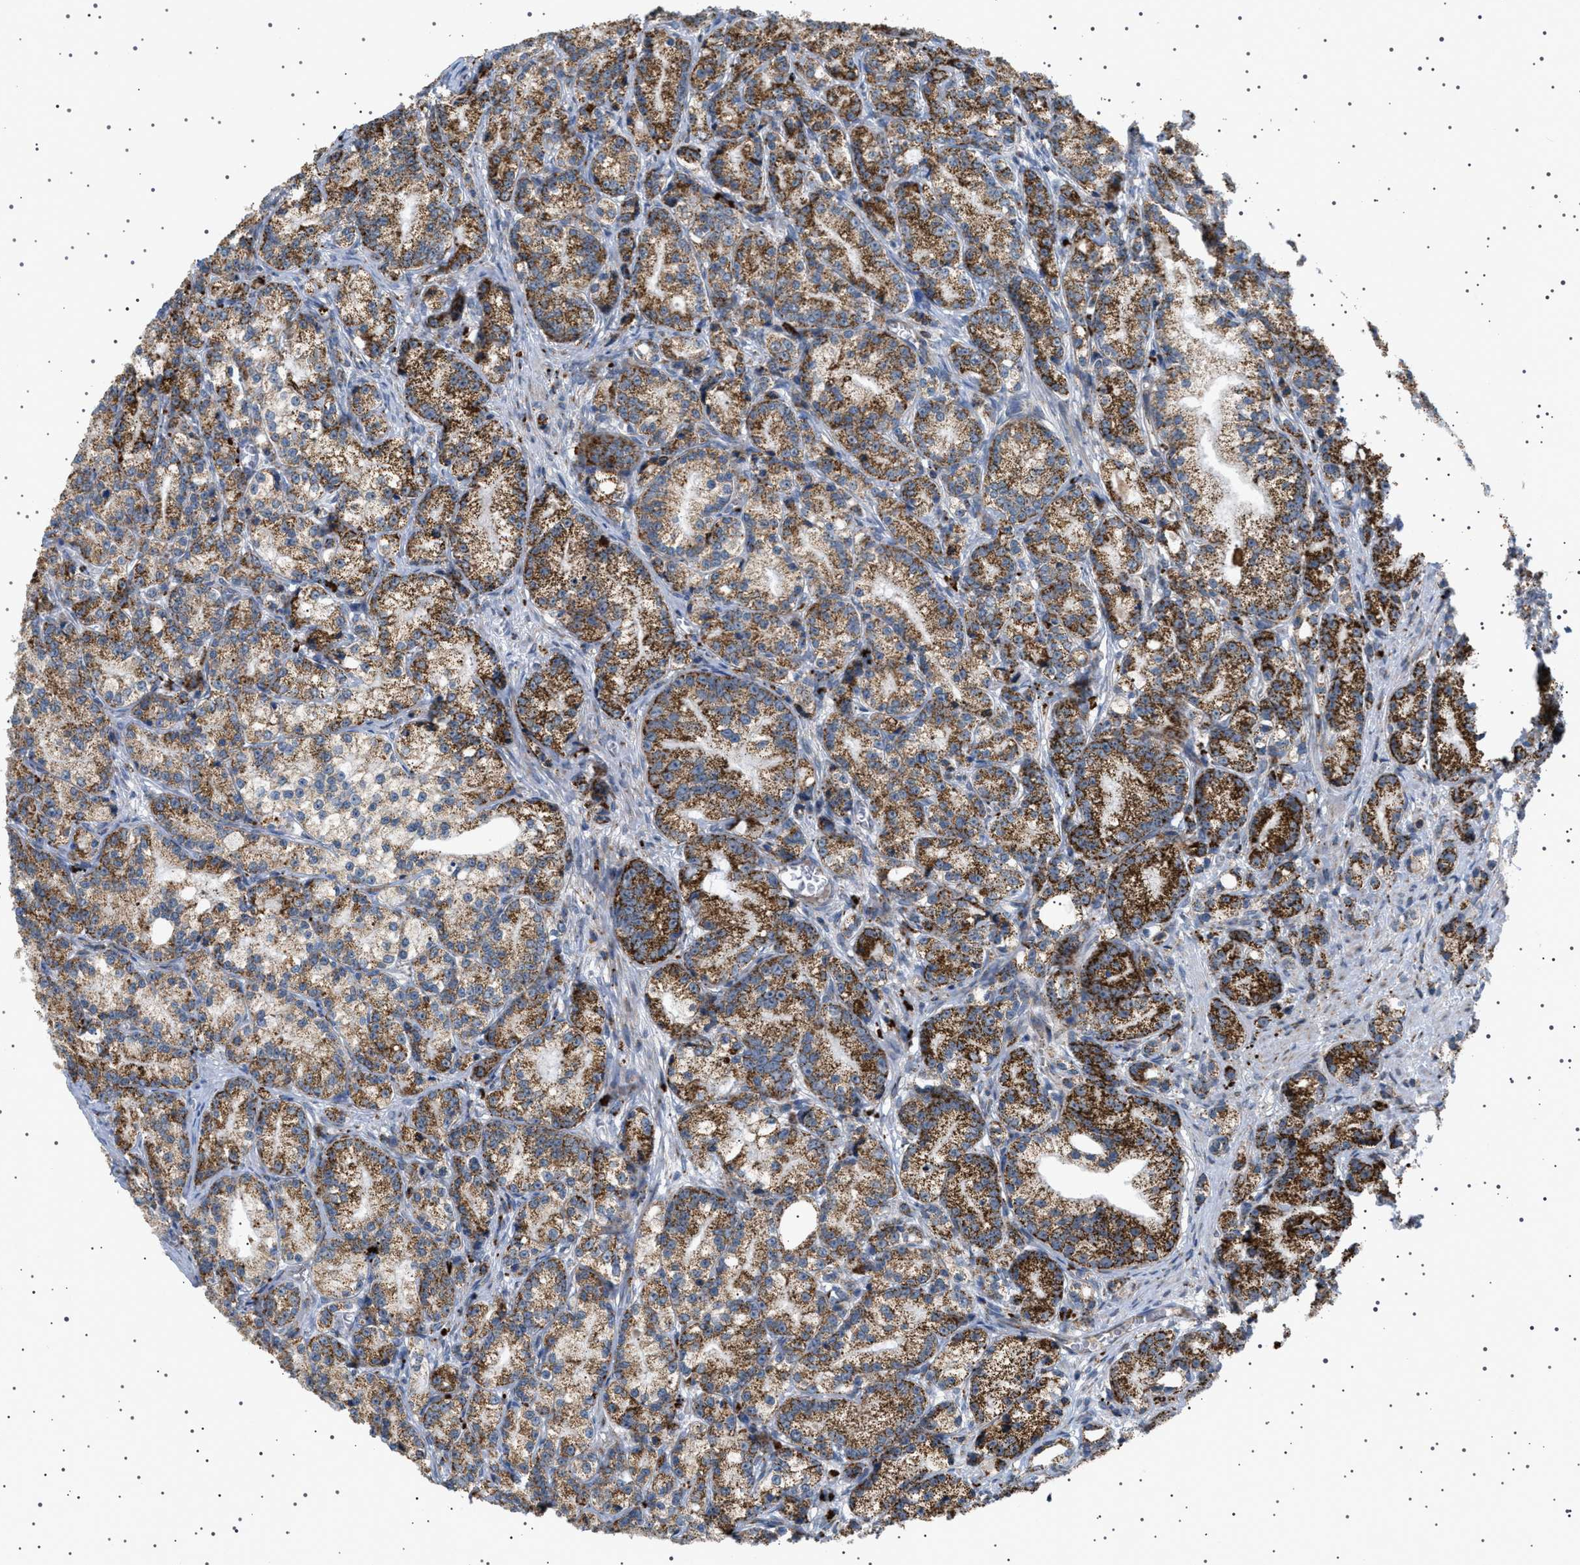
{"staining": {"intensity": "strong", "quantity": "25%-75%", "location": "cytoplasmic/membranous"}, "tissue": "prostate cancer", "cell_type": "Tumor cells", "image_type": "cancer", "snomed": [{"axis": "morphology", "description": "Adenocarcinoma, Low grade"}, {"axis": "topography", "description": "Prostate"}], "caption": "Protein expression analysis of prostate low-grade adenocarcinoma reveals strong cytoplasmic/membranous staining in about 25%-75% of tumor cells. Ihc stains the protein of interest in brown and the nuclei are stained blue.", "gene": "UBXN8", "patient": {"sex": "male", "age": 89}}